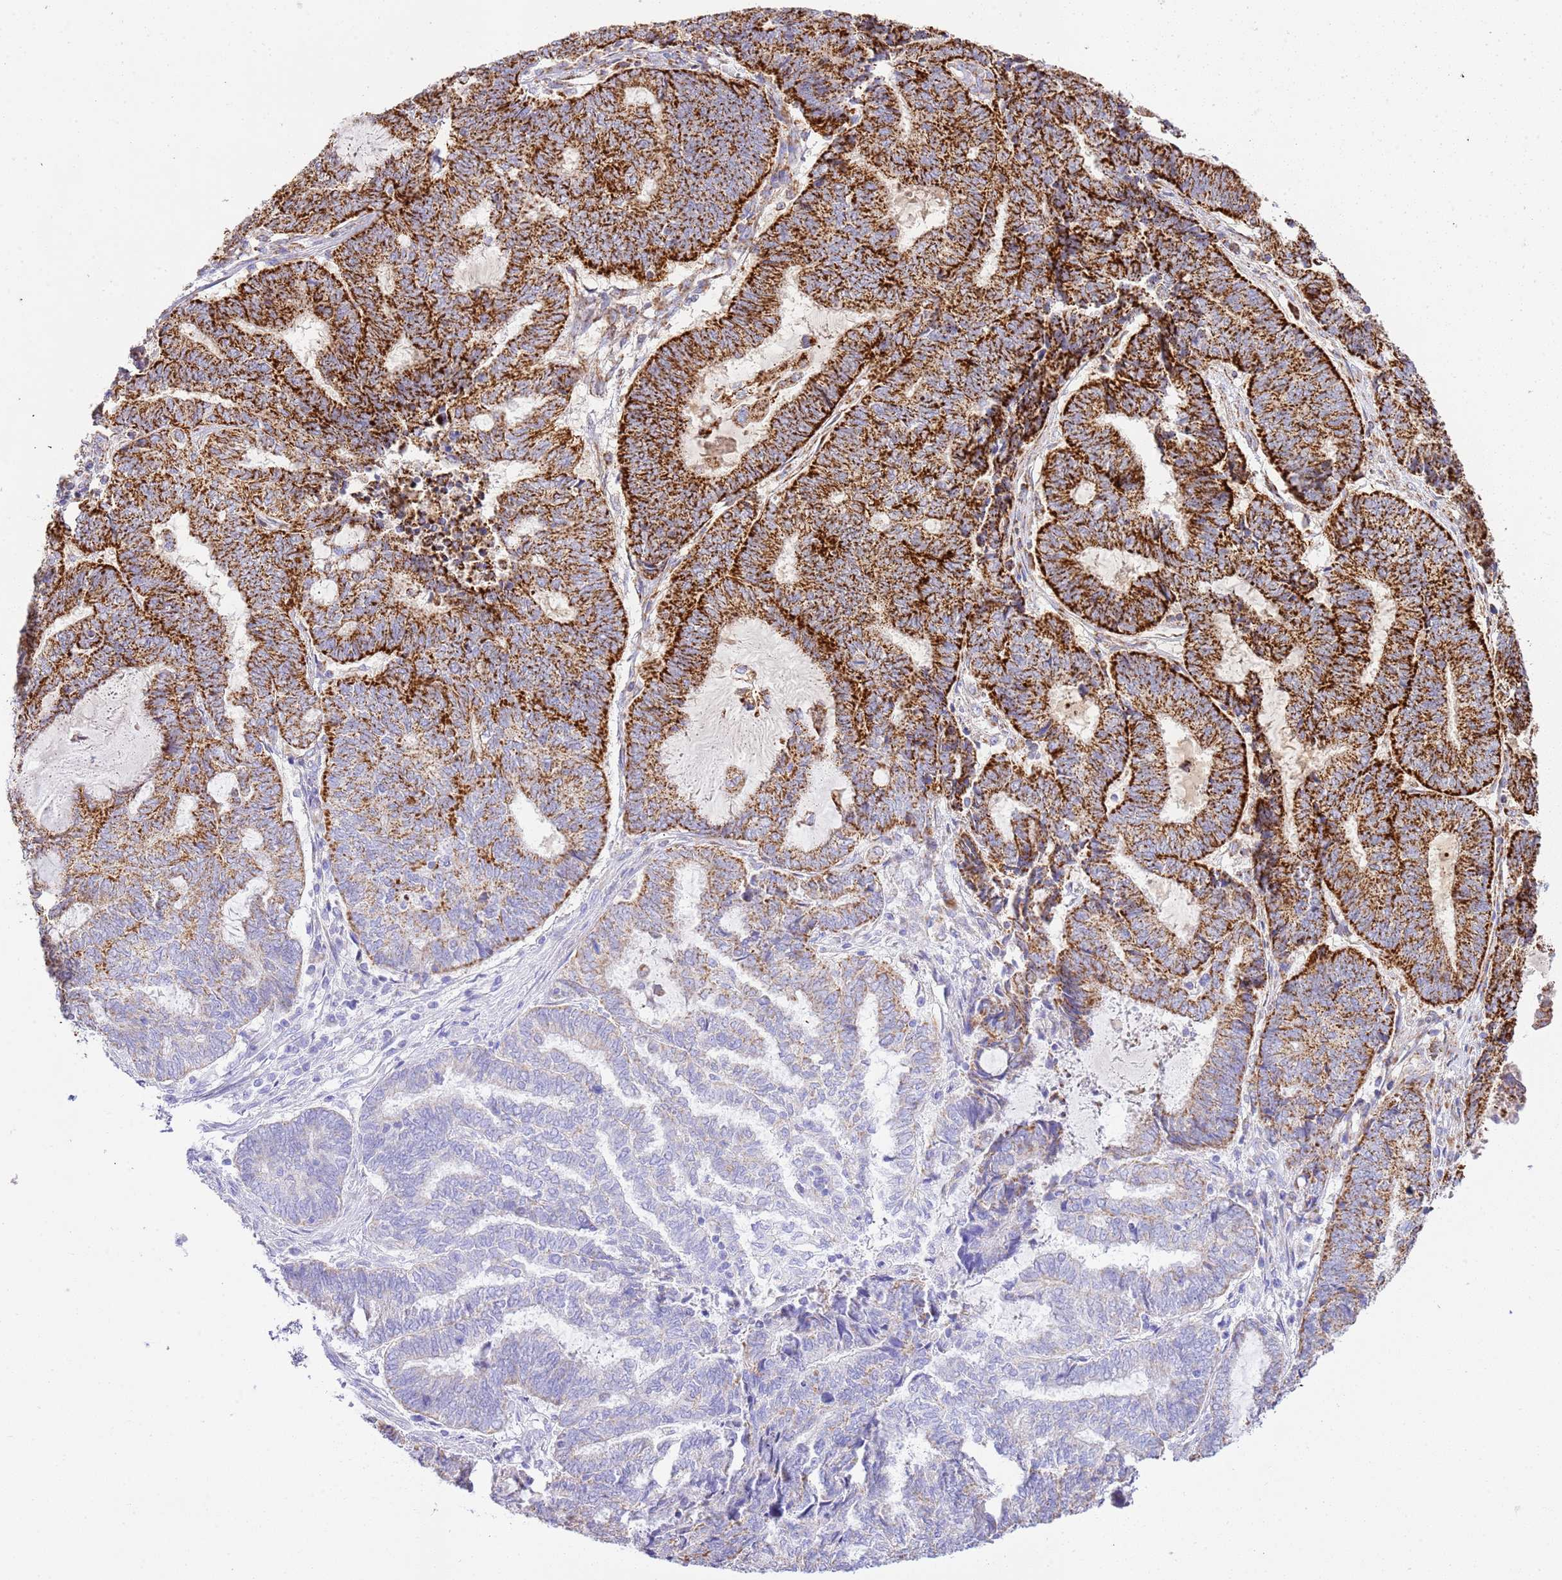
{"staining": {"intensity": "strong", "quantity": ">75%", "location": "cytoplasmic/membranous"}, "tissue": "endometrial cancer", "cell_type": "Tumor cells", "image_type": "cancer", "snomed": [{"axis": "morphology", "description": "Adenocarcinoma, NOS"}, {"axis": "topography", "description": "Uterus"}, {"axis": "topography", "description": "Endometrium"}], "caption": "This histopathology image exhibits endometrial cancer (adenocarcinoma) stained with IHC to label a protein in brown. The cytoplasmic/membranous of tumor cells show strong positivity for the protein. Nuclei are counter-stained blue.", "gene": "ZBTB39", "patient": {"sex": "female", "age": 70}}